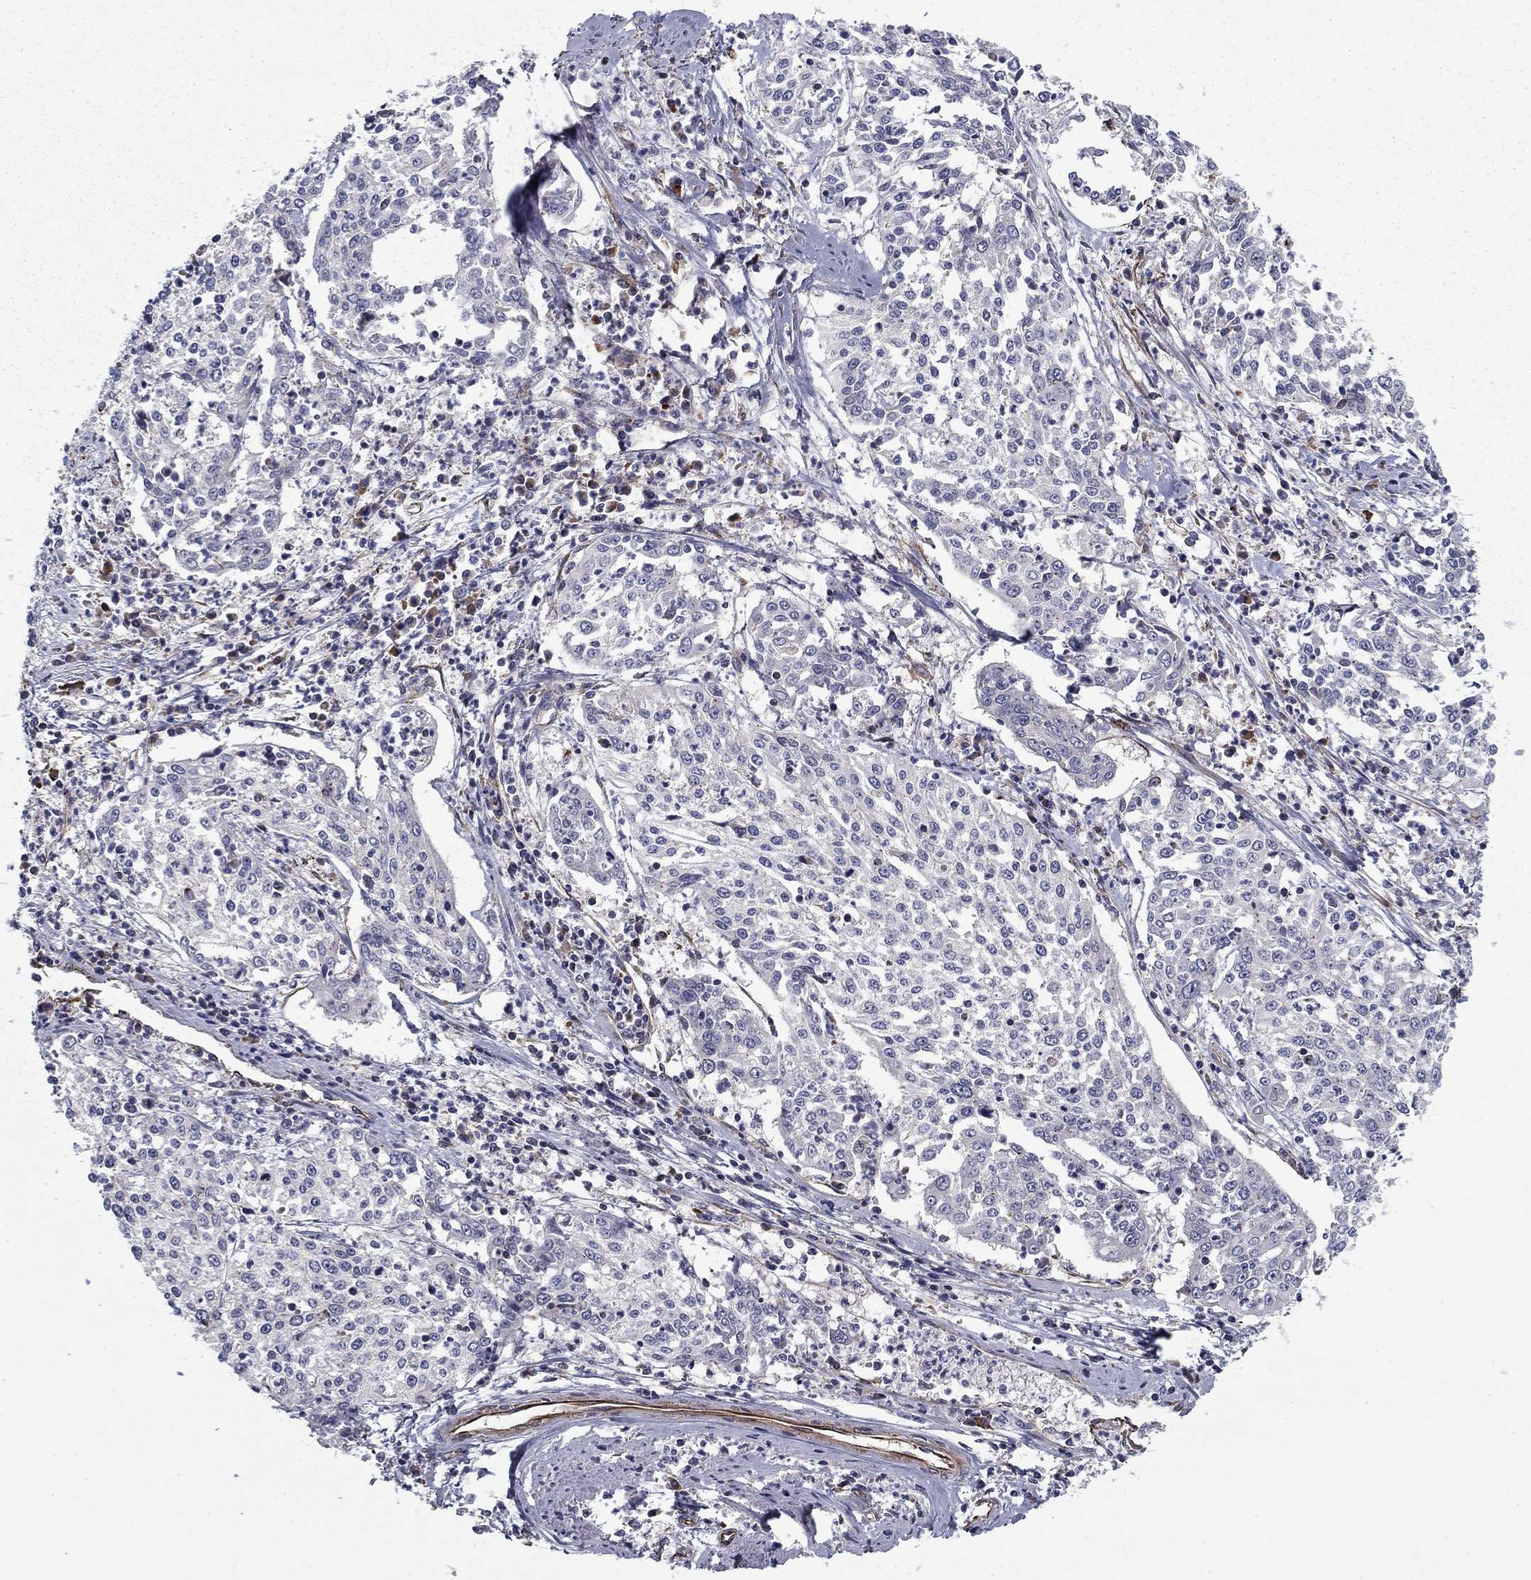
{"staining": {"intensity": "negative", "quantity": "none", "location": "none"}, "tissue": "cervical cancer", "cell_type": "Tumor cells", "image_type": "cancer", "snomed": [{"axis": "morphology", "description": "Squamous cell carcinoma, NOS"}, {"axis": "topography", "description": "Cervix"}], "caption": "Photomicrograph shows no significant protein expression in tumor cells of cervical cancer (squamous cell carcinoma). (DAB (3,3'-diaminobenzidine) immunohistochemistry, high magnification).", "gene": "CLSTN1", "patient": {"sex": "female", "age": 41}}